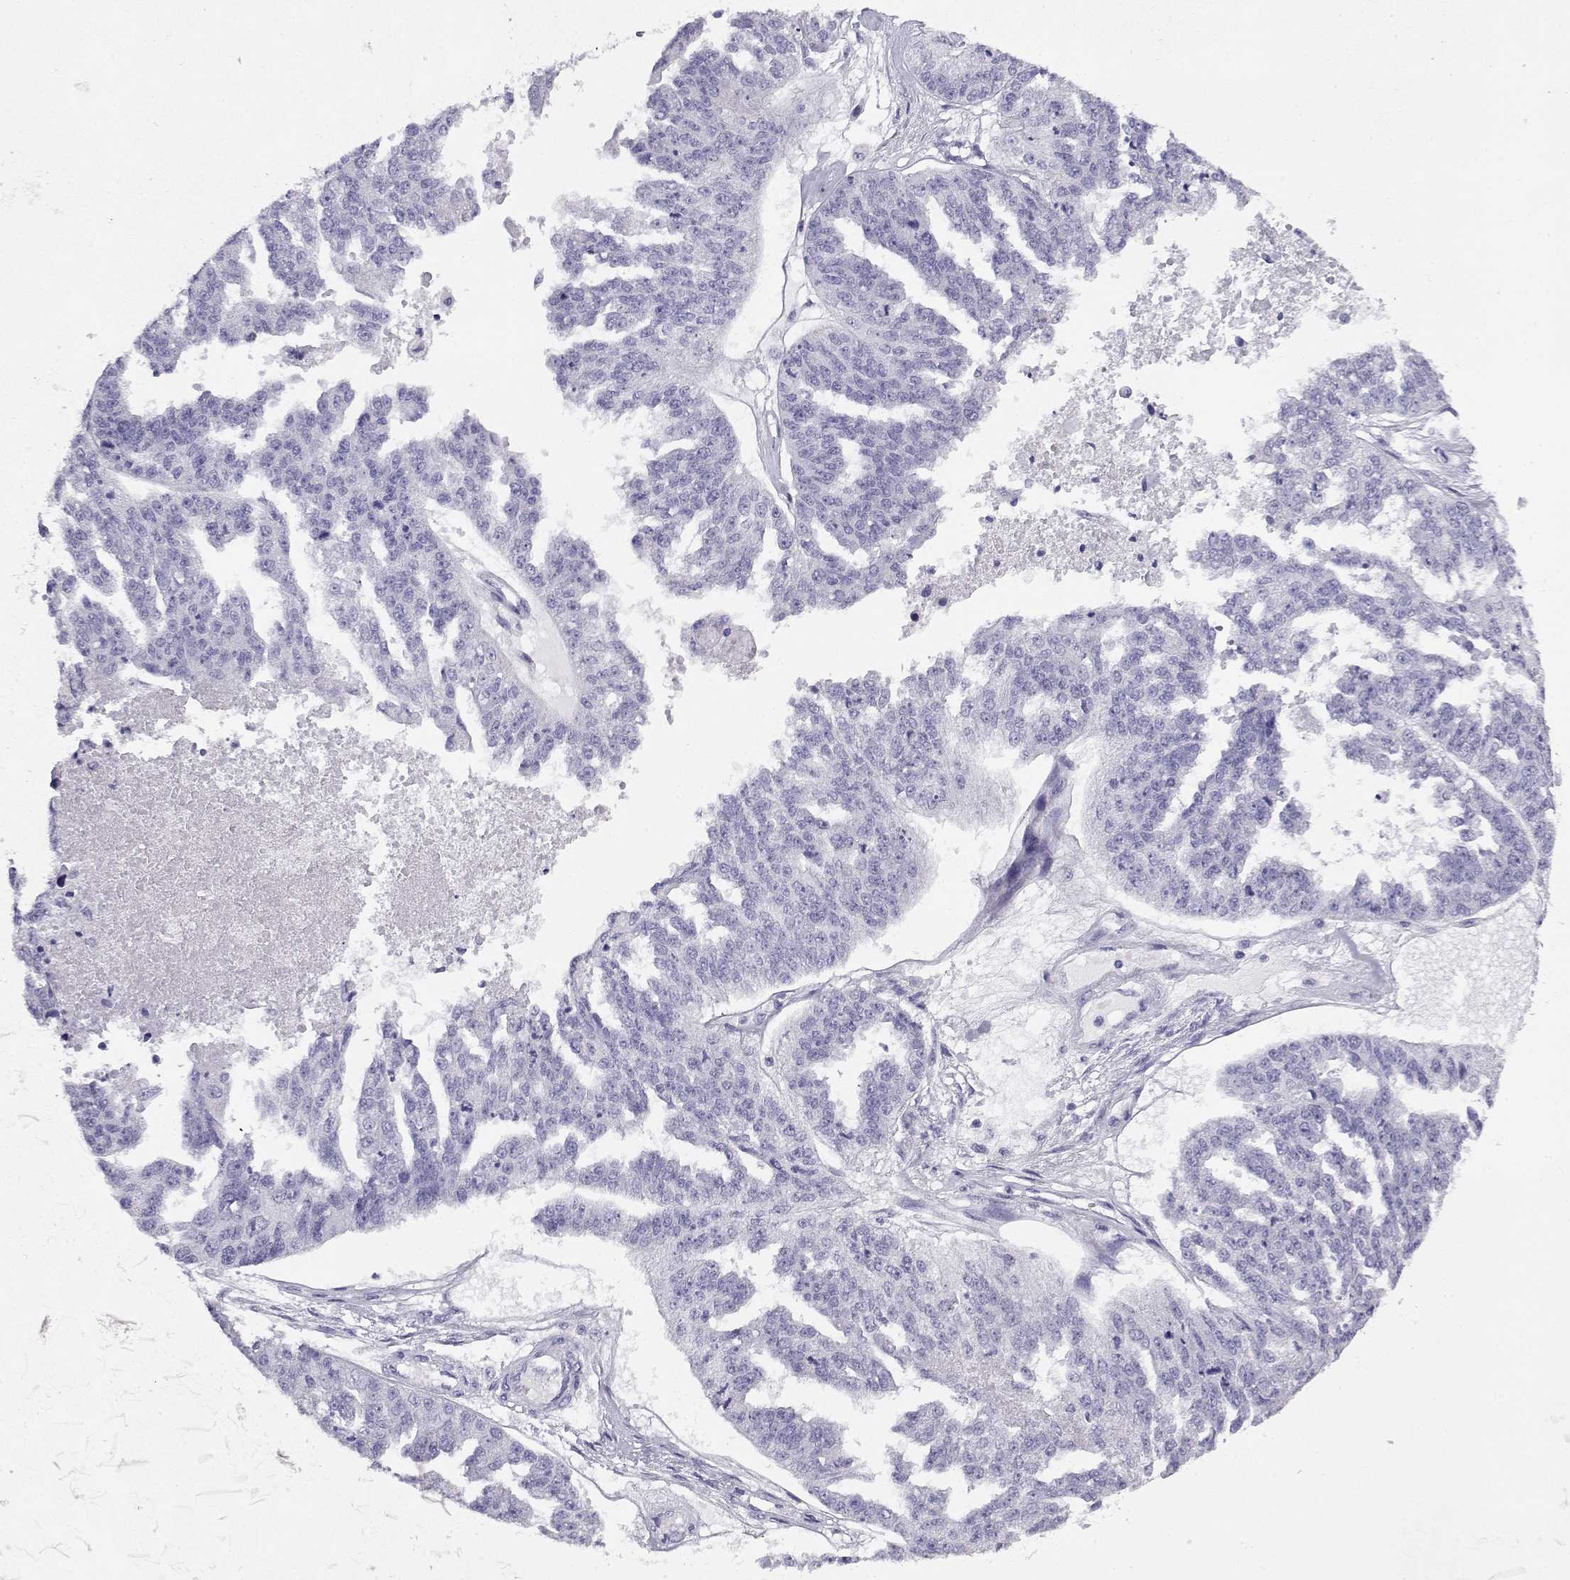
{"staining": {"intensity": "negative", "quantity": "none", "location": "none"}, "tissue": "ovarian cancer", "cell_type": "Tumor cells", "image_type": "cancer", "snomed": [{"axis": "morphology", "description": "Cystadenocarcinoma, serous, NOS"}, {"axis": "topography", "description": "Ovary"}], "caption": "High magnification brightfield microscopy of ovarian serous cystadenocarcinoma stained with DAB (brown) and counterstained with hematoxylin (blue): tumor cells show no significant staining.", "gene": "CABS1", "patient": {"sex": "female", "age": 58}}